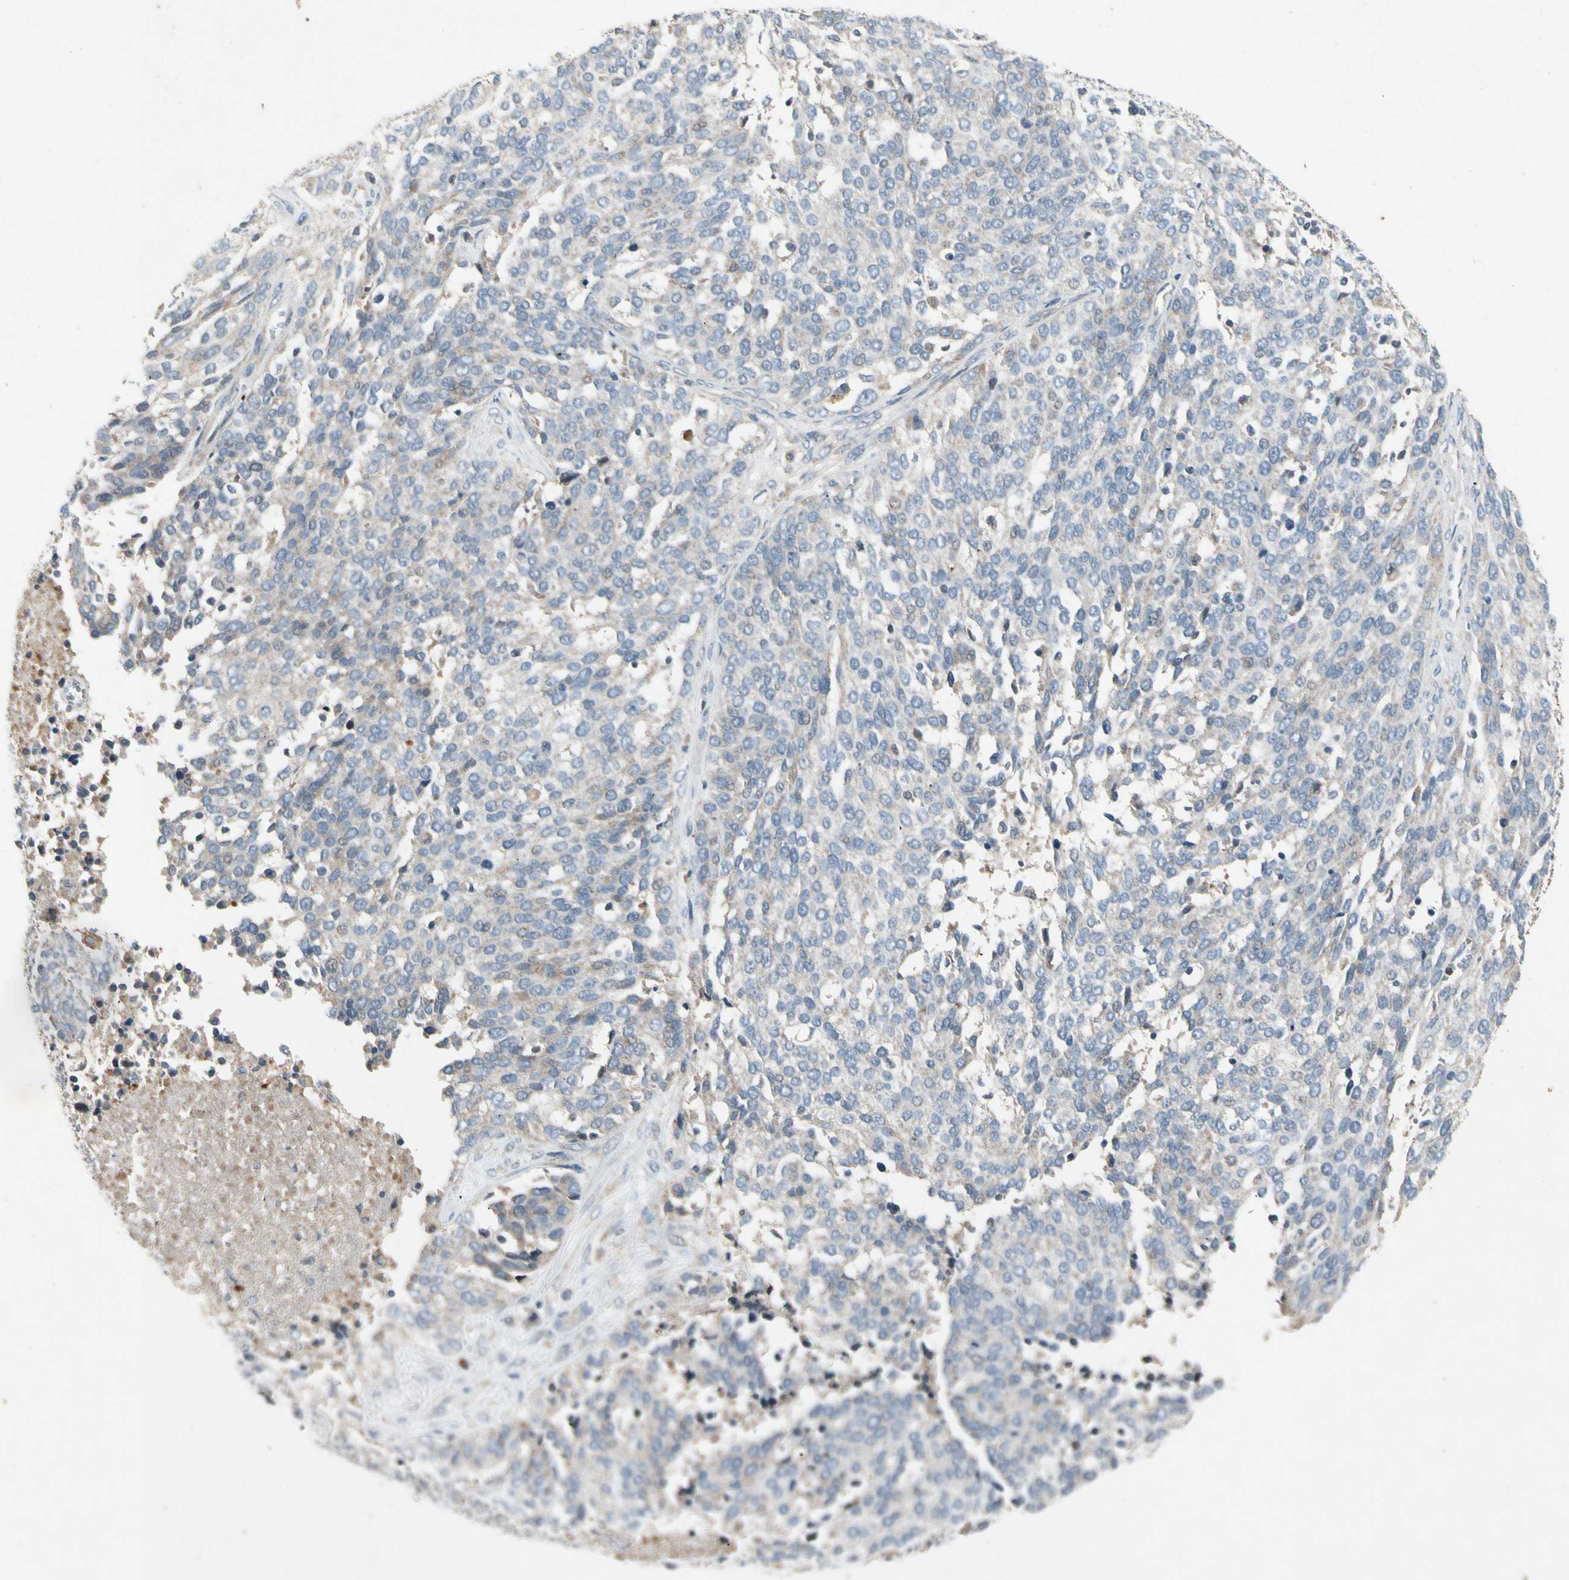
{"staining": {"intensity": "weak", "quantity": "<25%", "location": "cytoplasmic/membranous"}, "tissue": "ovarian cancer", "cell_type": "Tumor cells", "image_type": "cancer", "snomed": [{"axis": "morphology", "description": "Cystadenocarcinoma, serous, NOS"}, {"axis": "topography", "description": "Ovary"}], "caption": "Immunohistochemistry (IHC) of ovarian serous cystadenocarcinoma demonstrates no expression in tumor cells. (DAB immunohistochemistry with hematoxylin counter stain).", "gene": "GPLD1", "patient": {"sex": "female", "age": 44}}